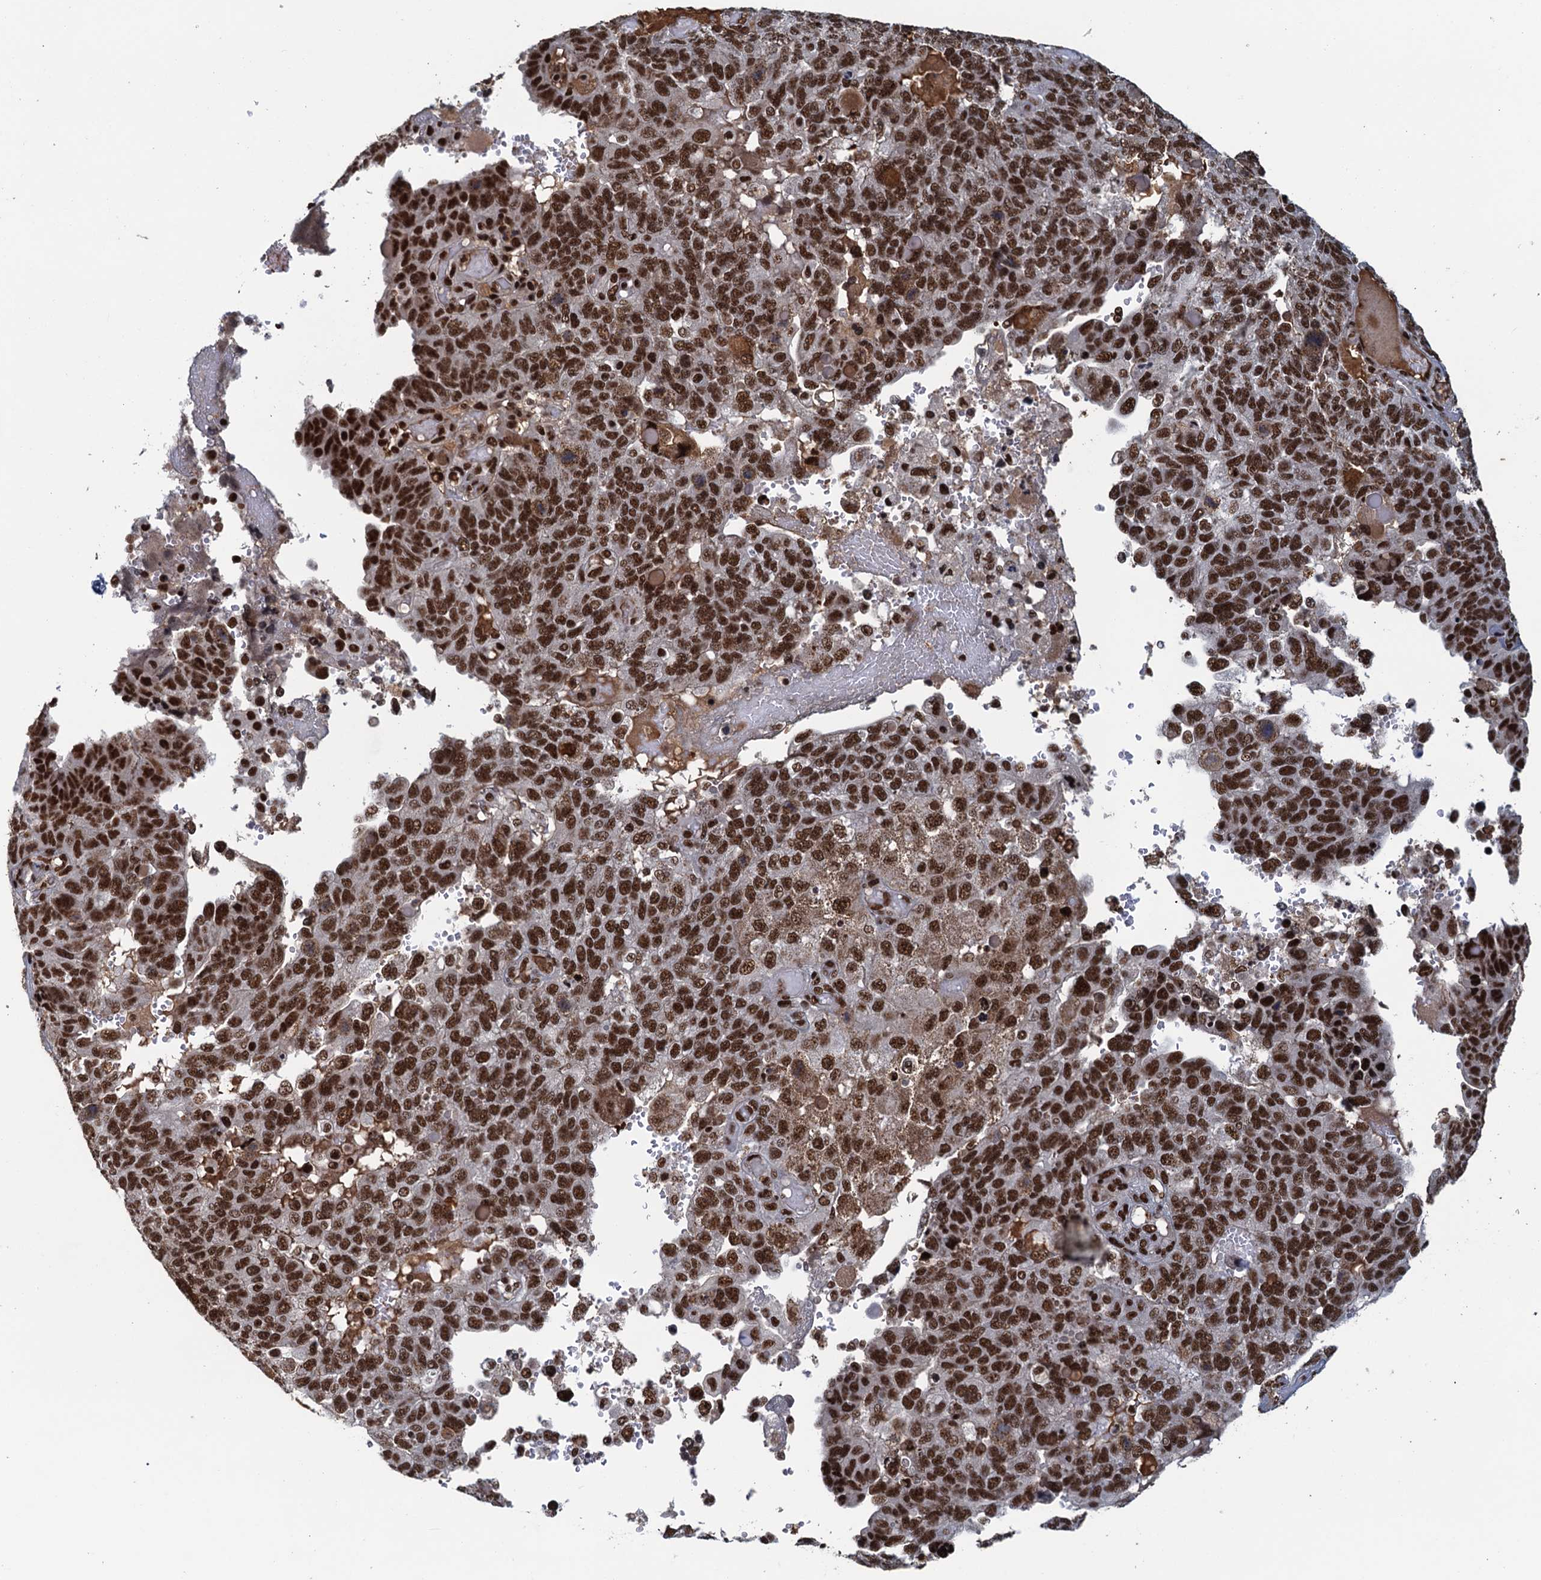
{"staining": {"intensity": "strong", "quantity": ">75%", "location": "nuclear"}, "tissue": "endometrial cancer", "cell_type": "Tumor cells", "image_type": "cancer", "snomed": [{"axis": "morphology", "description": "Adenocarcinoma, NOS"}, {"axis": "topography", "description": "Endometrium"}], "caption": "This histopathology image shows IHC staining of human endometrial adenocarcinoma, with high strong nuclear staining in about >75% of tumor cells.", "gene": "ZC3H18", "patient": {"sex": "female", "age": 66}}